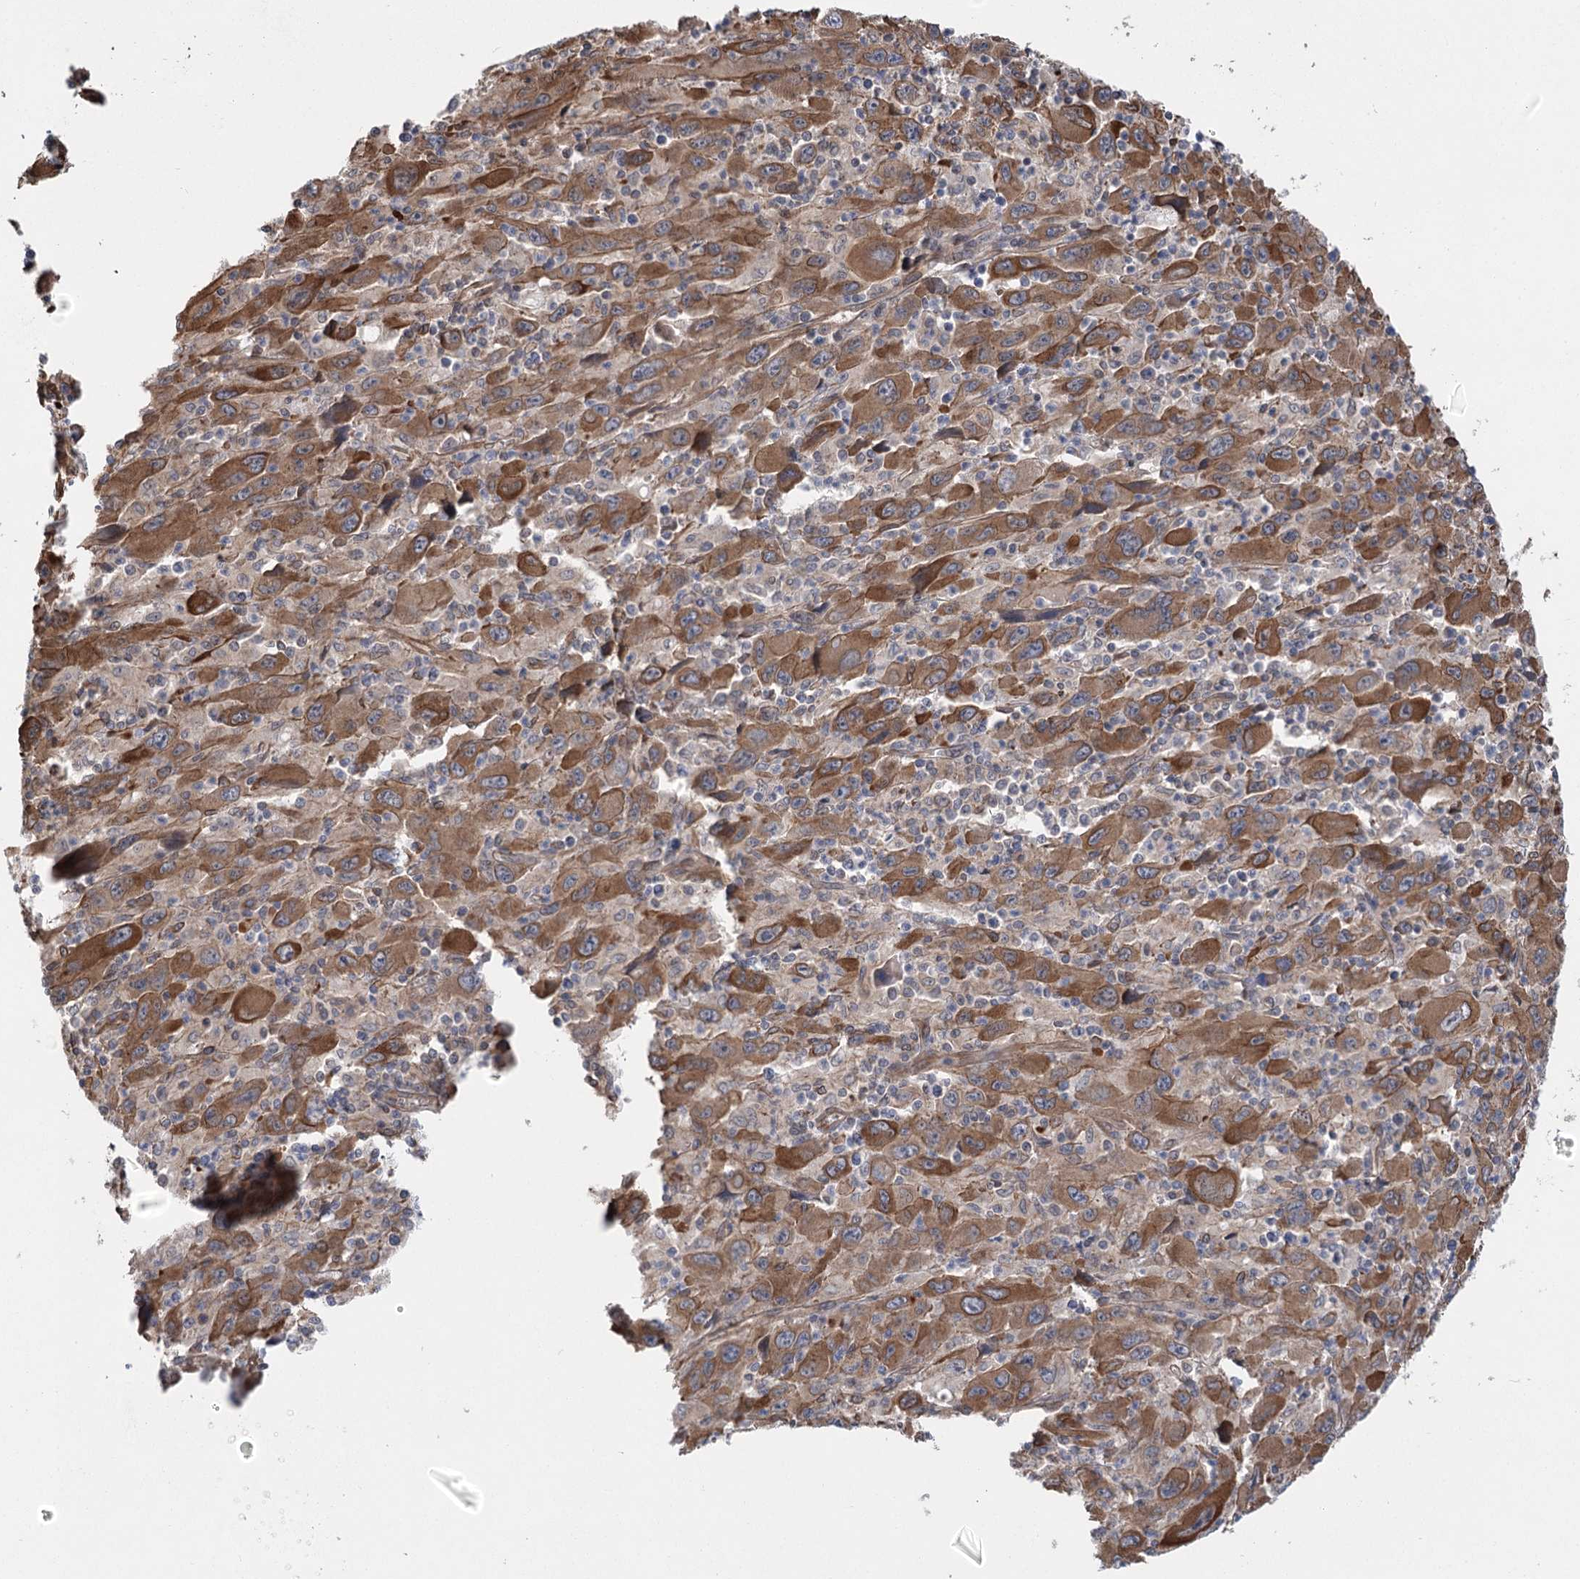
{"staining": {"intensity": "moderate", "quantity": ">75%", "location": "cytoplasmic/membranous"}, "tissue": "melanoma", "cell_type": "Tumor cells", "image_type": "cancer", "snomed": [{"axis": "morphology", "description": "Malignant melanoma, Metastatic site"}, {"axis": "topography", "description": "Skin"}], "caption": "Protein staining by IHC reveals moderate cytoplasmic/membranous staining in about >75% of tumor cells in malignant melanoma (metastatic site). (IHC, brightfield microscopy, high magnification).", "gene": "RWDD4", "patient": {"sex": "female", "age": 56}}